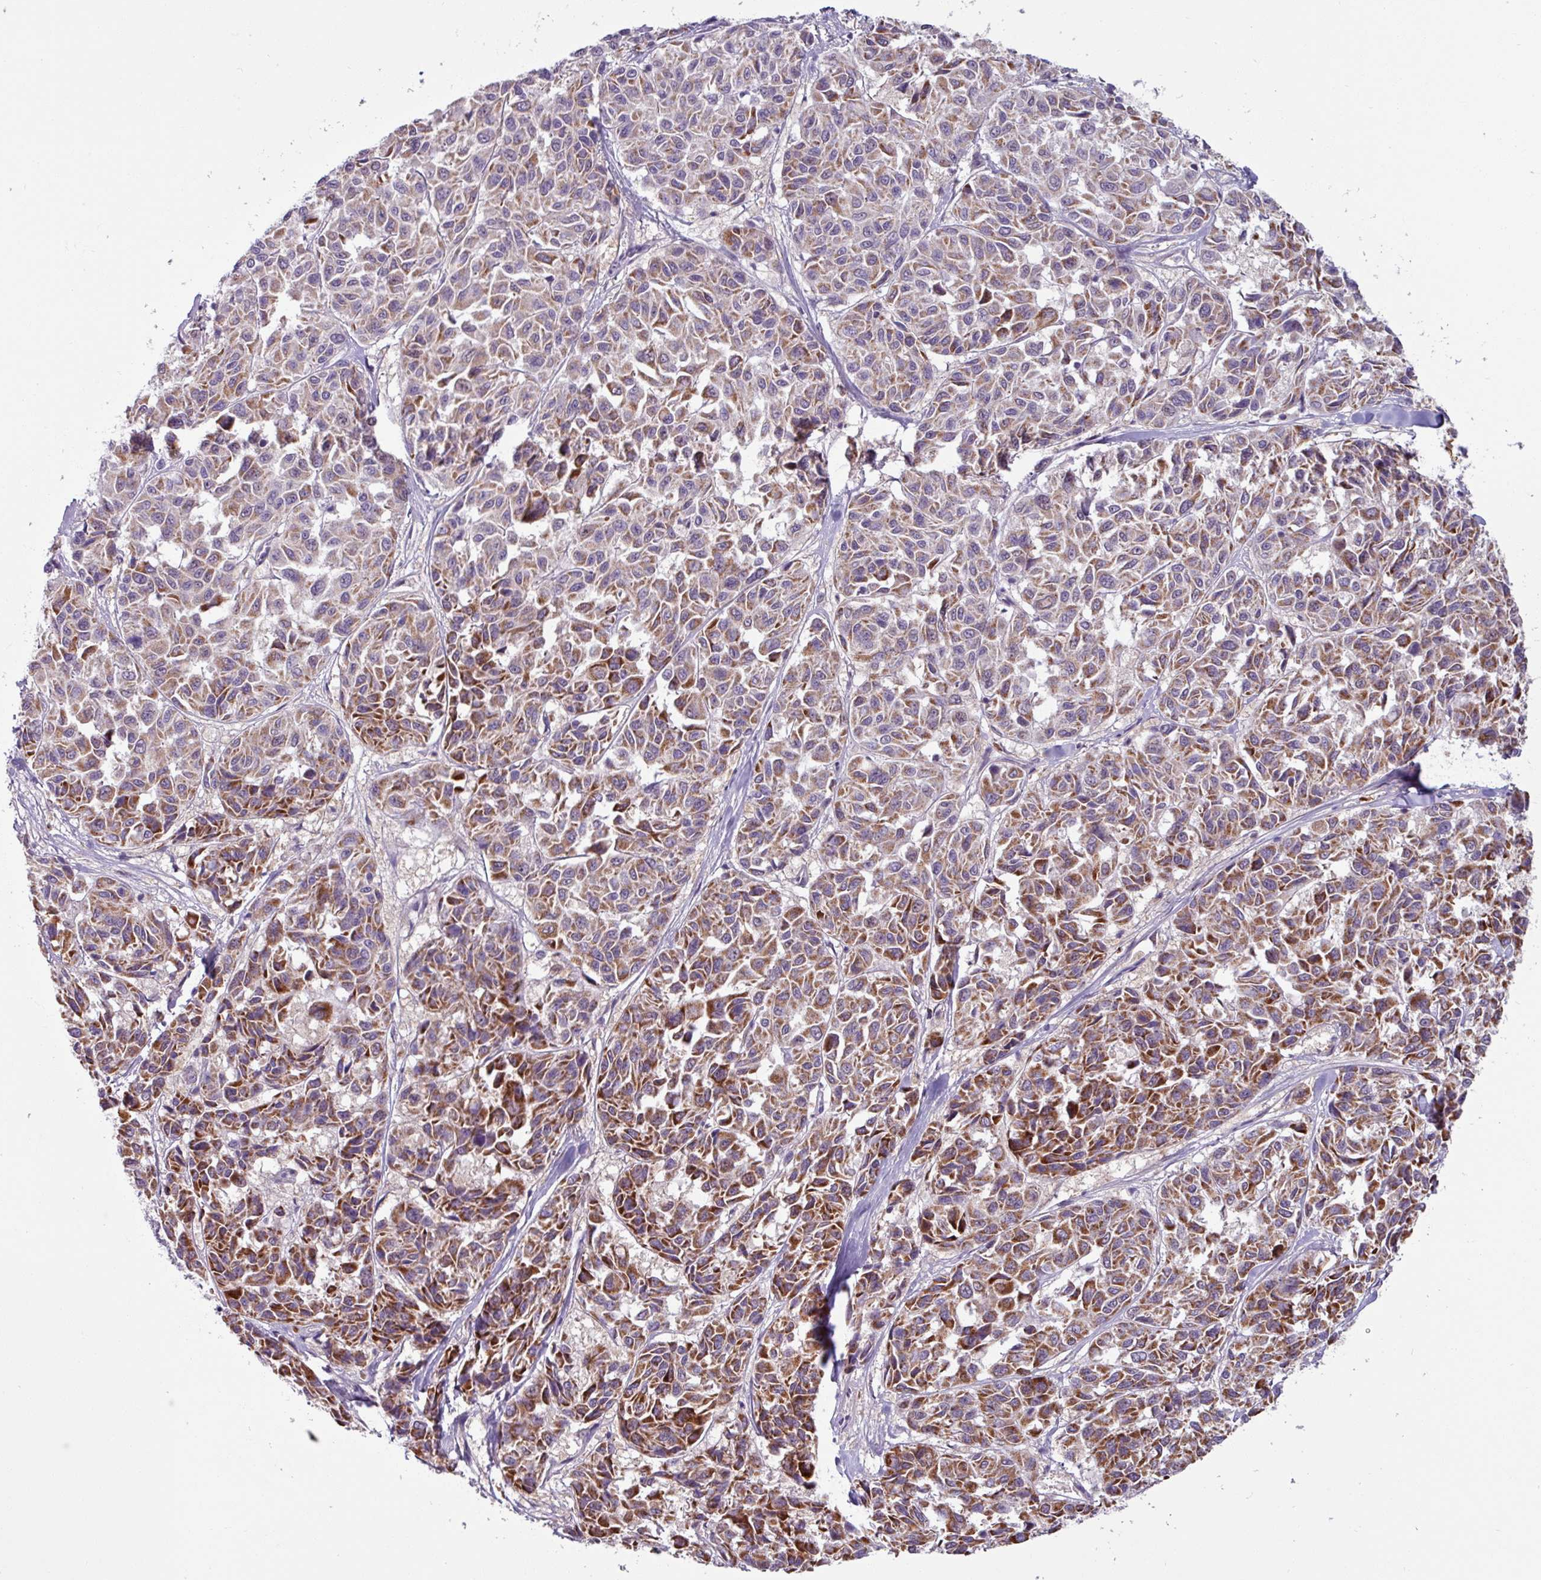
{"staining": {"intensity": "moderate", "quantity": "25%-75%", "location": "cytoplasmic/membranous"}, "tissue": "melanoma", "cell_type": "Tumor cells", "image_type": "cancer", "snomed": [{"axis": "morphology", "description": "Malignant melanoma, NOS"}, {"axis": "topography", "description": "Skin"}], "caption": "Melanoma tissue reveals moderate cytoplasmic/membranous expression in approximately 25%-75% of tumor cells (IHC, brightfield microscopy, high magnification).", "gene": "PNMA6A", "patient": {"sex": "female", "age": 66}}